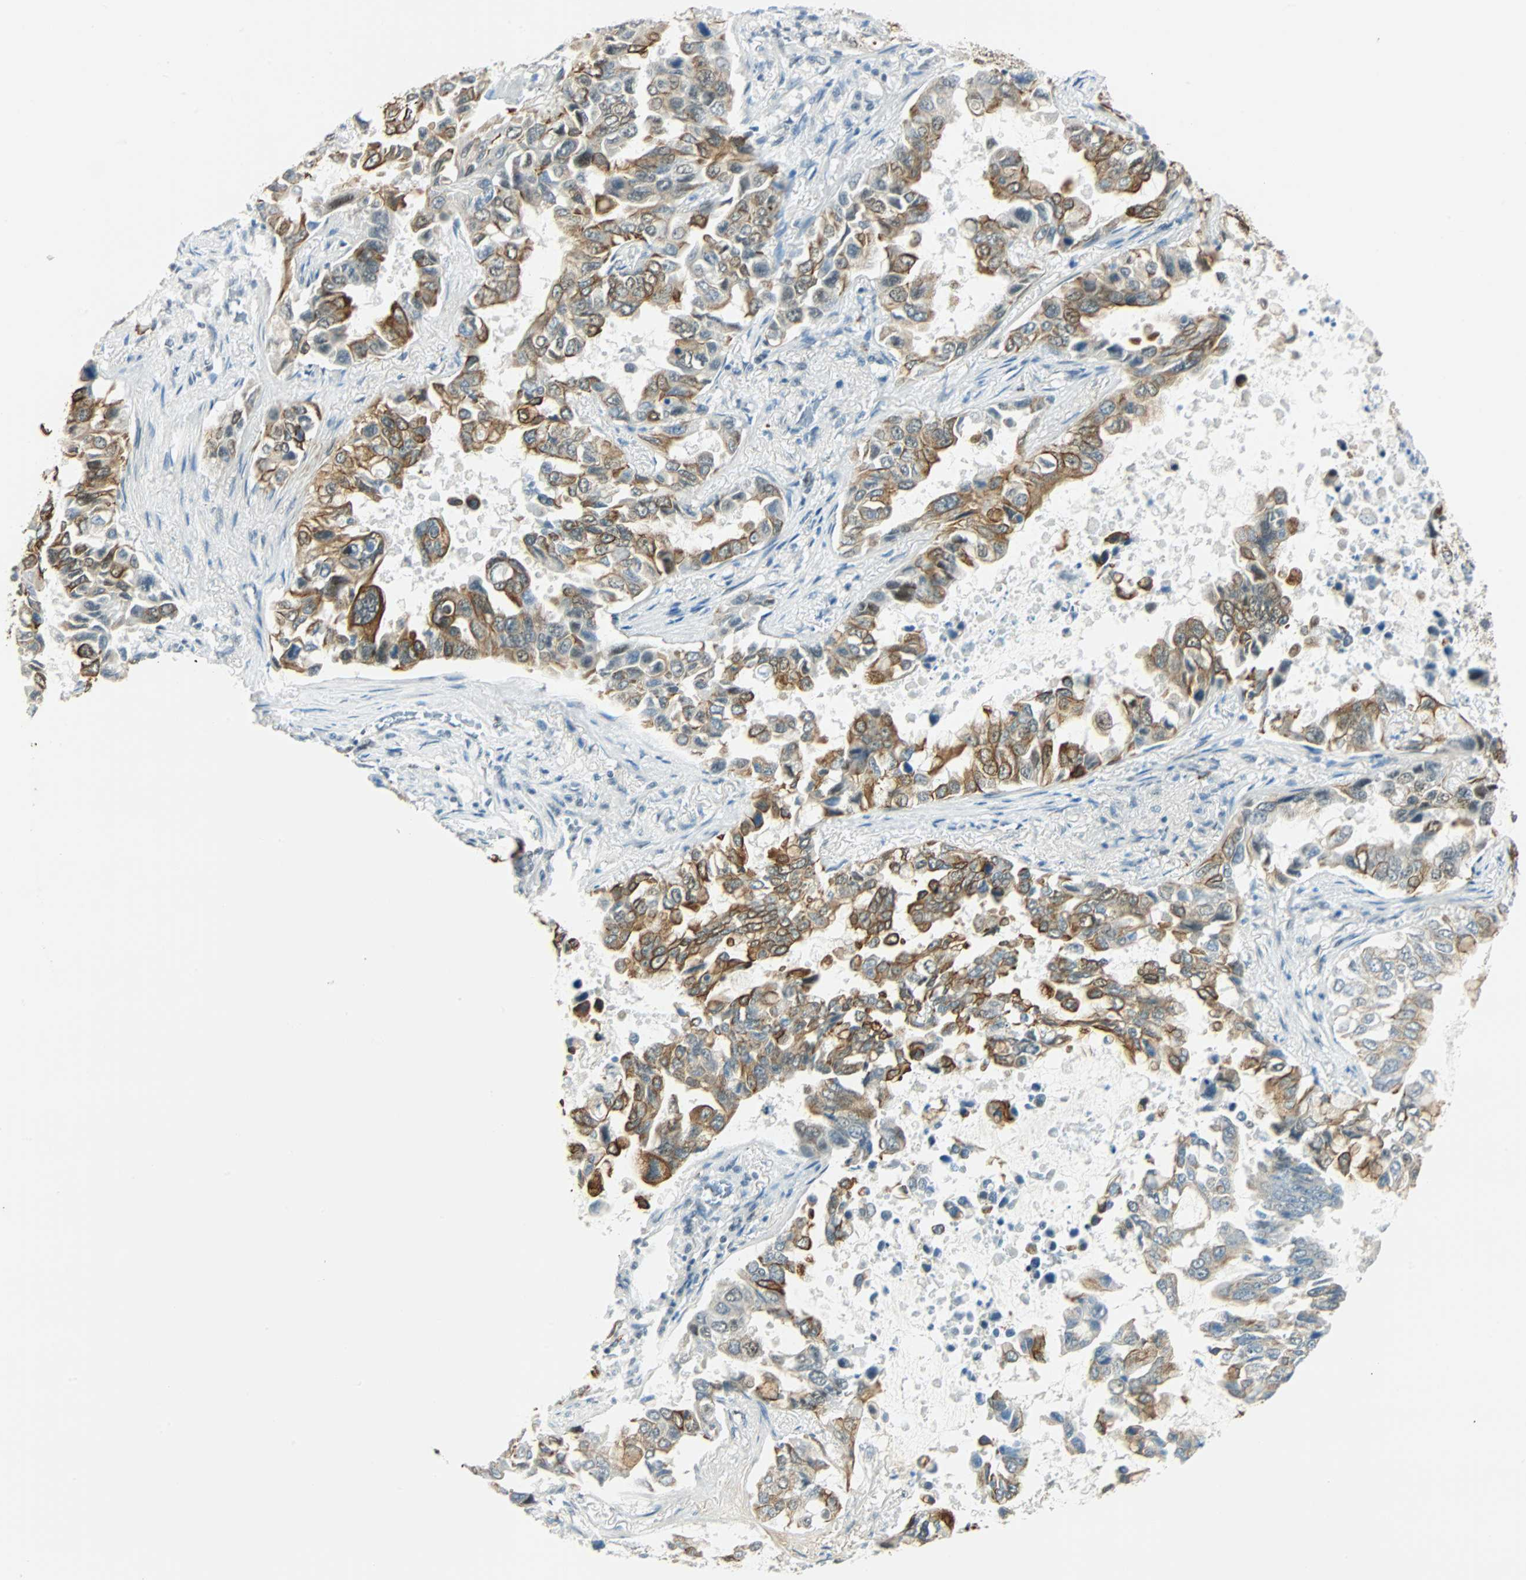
{"staining": {"intensity": "strong", "quantity": "25%-75%", "location": "cytoplasmic/membranous"}, "tissue": "lung cancer", "cell_type": "Tumor cells", "image_type": "cancer", "snomed": [{"axis": "morphology", "description": "Adenocarcinoma, NOS"}, {"axis": "topography", "description": "Lung"}], "caption": "Immunohistochemistry micrograph of neoplastic tissue: lung cancer stained using immunohistochemistry reveals high levels of strong protein expression localized specifically in the cytoplasmic/membranous of tumor cells, appearing as a cytoplasmic/membranous brown color.", "gene": "NELFE", "patient": {"sex": "male", "age": 64}}